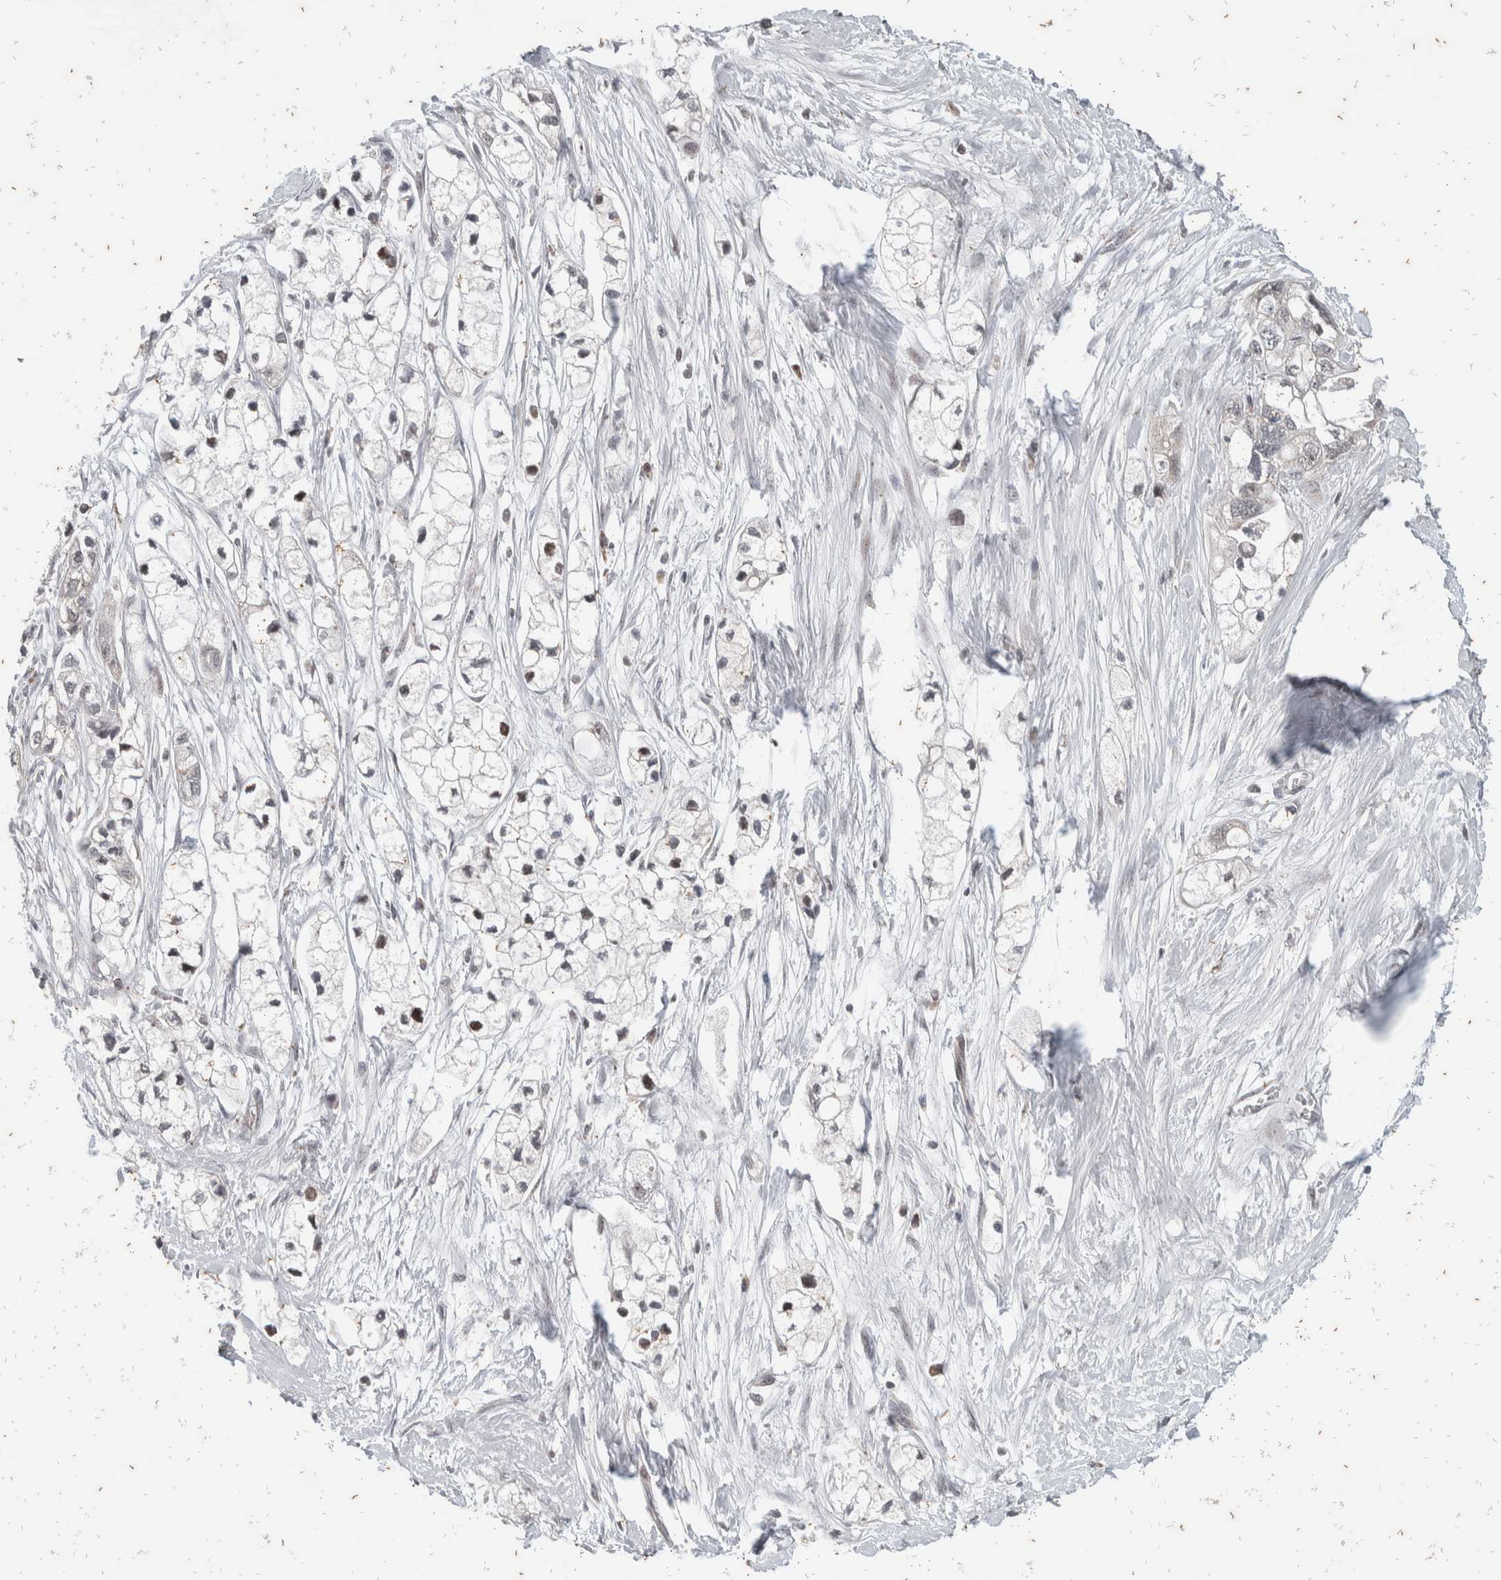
{"staining": {"intensity": "weak", "quantity": "<25%", "location": "nuclear"}, "tissue": "pancreatic cancer", "cell_type": "Tumor cells", "image_type": "cancer", "snomed": [{"axis": "morphology", "description": "Adenocarcinoma, NOS"}, {"axis": "topography", "description": "Pancreas"}], "caption": "Histopathology image shows no significant protein staining in tumor cells of adenocarcinoma (pancreatic). (Immunohistochemistry (ihc), brightfield microscopy, high magnification).", "gene": "ATXN7L1", "patient": {"sex": "male", "age": 74}}